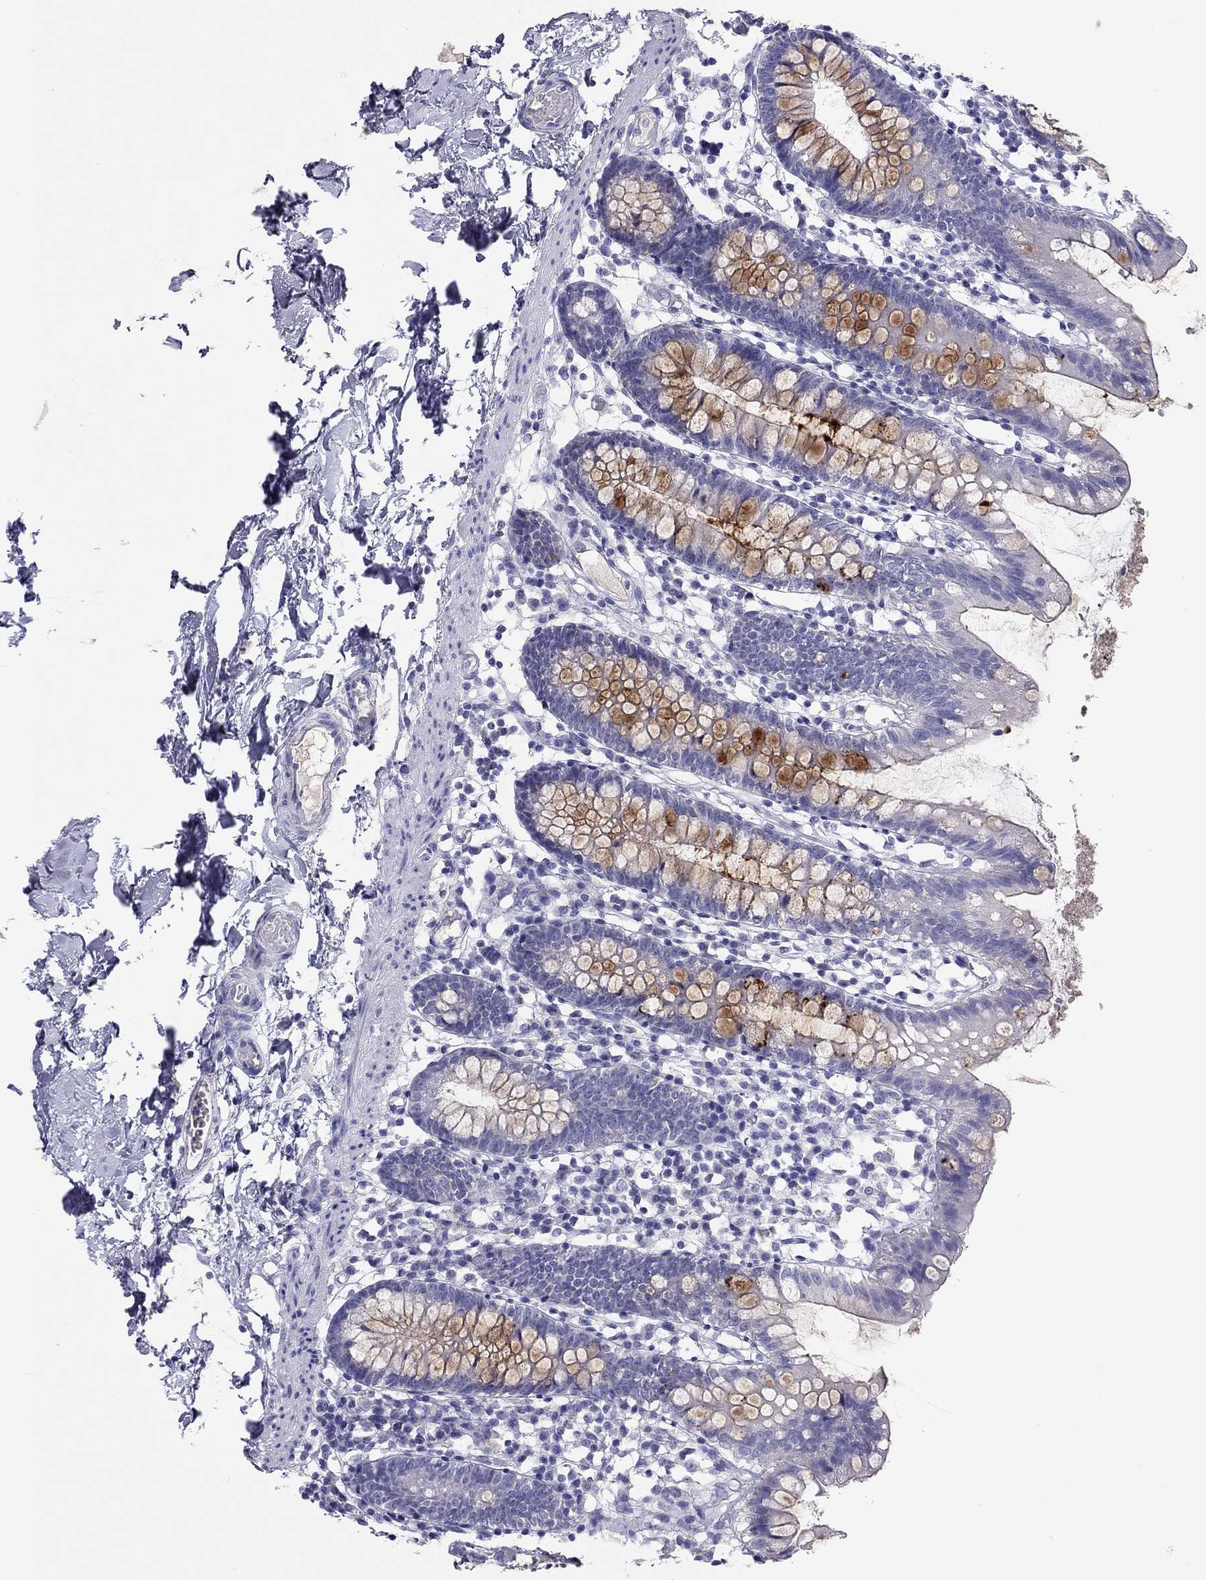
{"staining": {"intensity": "moderate", "quantity": "<25%", "location": "cytoplasmic/membranous"}, "tissue": "small intestine", "cell_type": "Glandular cells", "image_type": "normal", "snomed": [{"axis": "morphology", "description": "Normal tissue, NOS"}, {"axis": "topography", "description": "Small intestine"}], "caption": "DAB (3,3'-diaminobenzidine) immunohistochemical staining of benign small intestine exhibits moderate cytoplasmic/membranous protein positivity in approximately <25% of glandular cells.", "gene": "CAPNS2", "patient": {"sex": "female", "age": 90}}